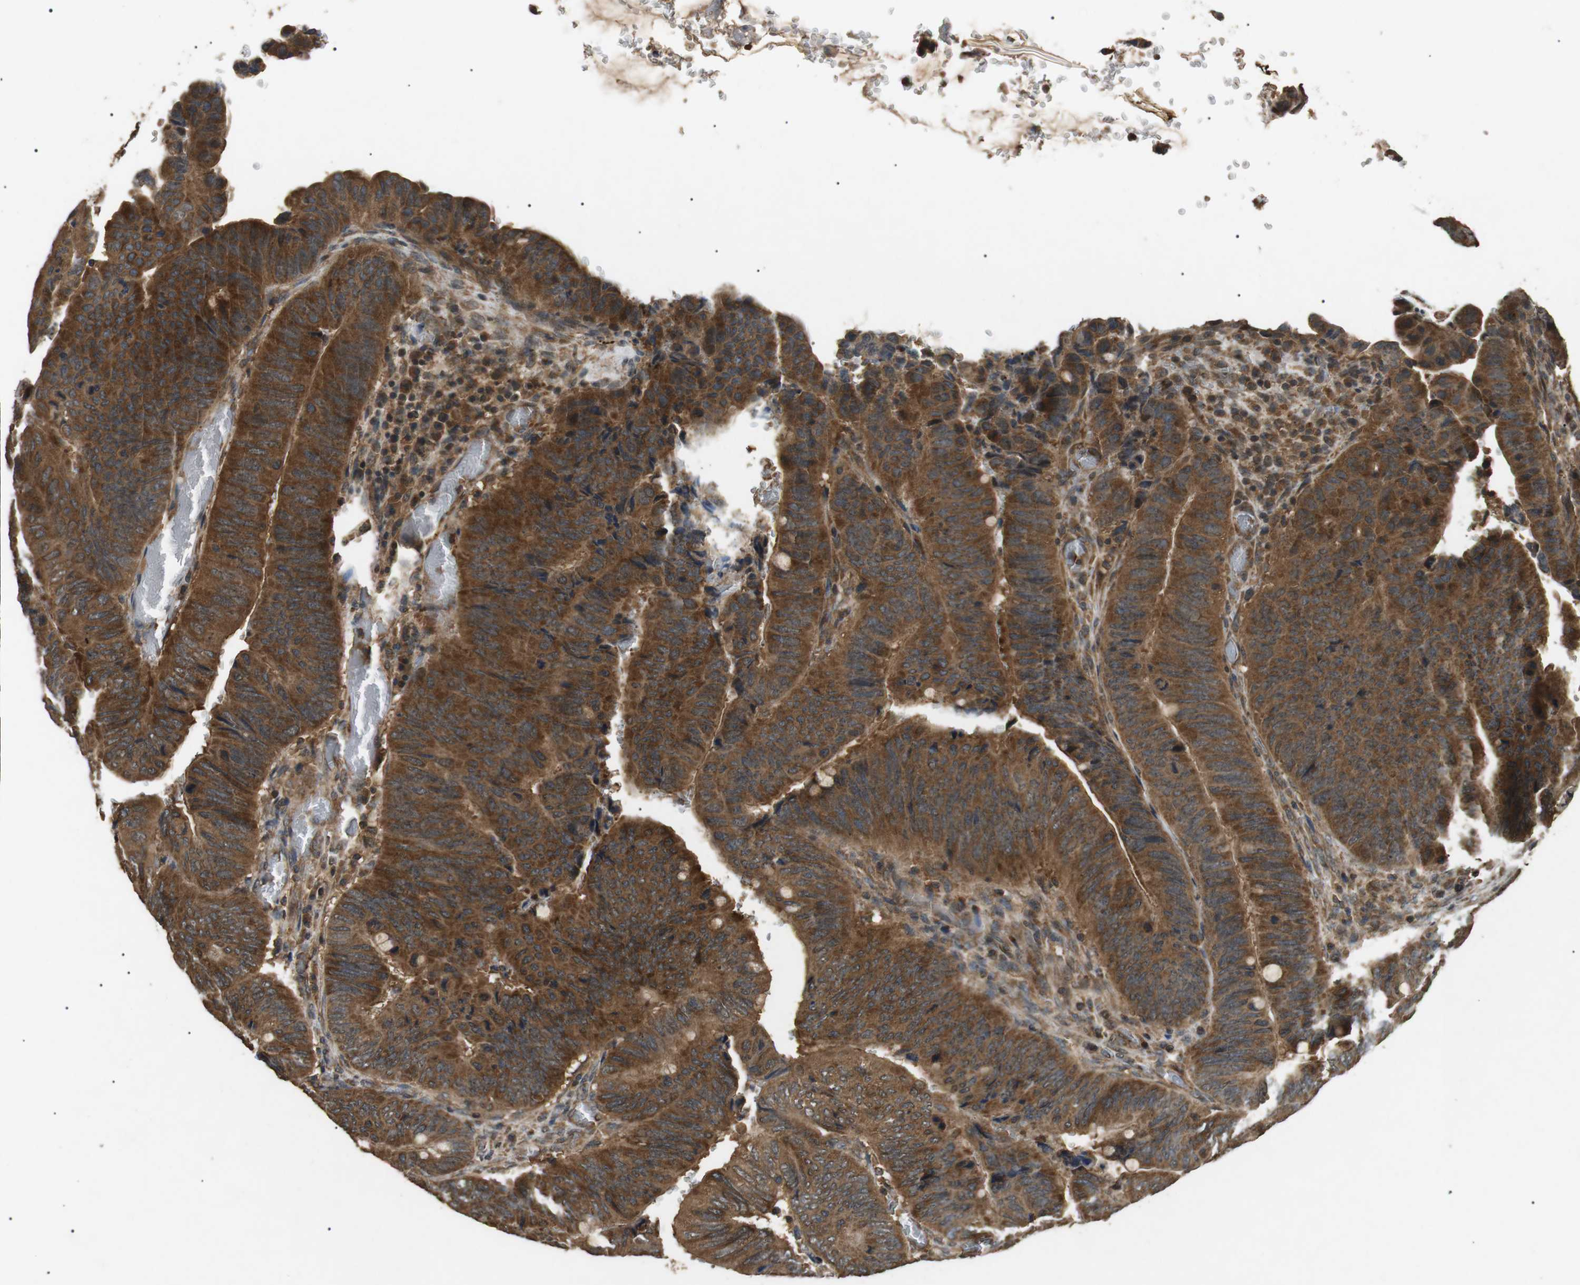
{"staining": {"intensity": "strong", "quantity": ">75%", "location": "cytoplasmic/membranous"}, "tissue": "colorectal cancer", "cell_type": "Tumor cells", "image_type": "cancer", "snomed": [{"axis": "morphology", "description": "Normal tissue, NOS"}, {"axis": "morphology", "description": "Adenocarcinoma, NOS"}, {"axis": "topography", "description": "Rectum"}, {"axis": "topography", "description": "Peripheral nerve tissue"}], "caption": "Immunohistochemical staining of human colorectal adenocarcinoma demonstrates high levels of strong cytoplasmic/membranous protein positivity in about >75% of tumor cells.", "gene": "TBC1D15", "patient": {"sex": "male", "age": 92}}